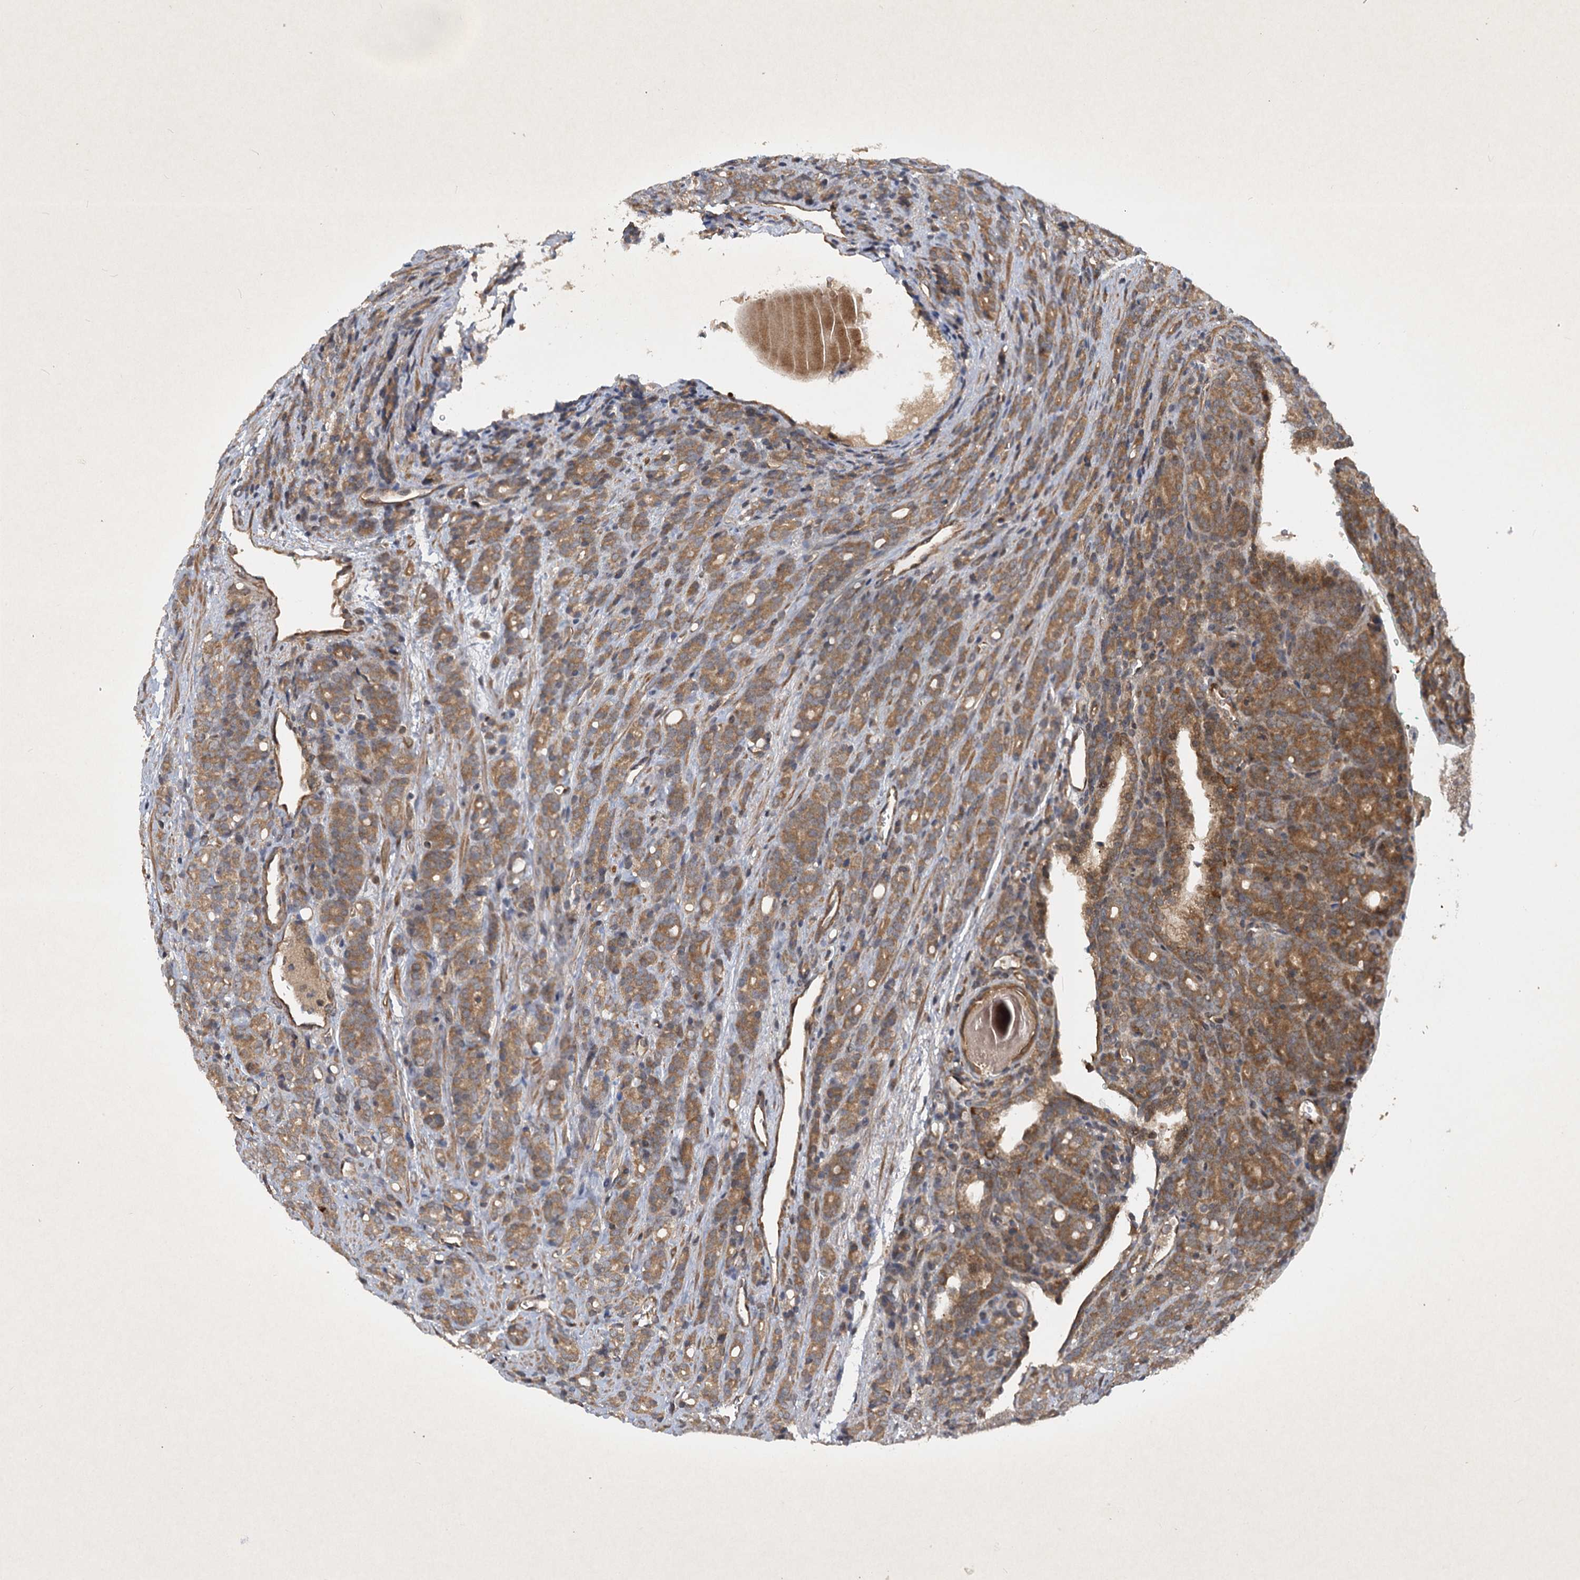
{"staining": {"intensity": "moderate", "quantity": ">75%", "location": "cytoplasmic/membranous"}, "tissue": "prostate cancer", "cell_type": "Tumor cells", "image_type": "cancer", "snomed": [{"axis": "morphology", "description": "Adenocarcinoma, High grade"}, {"axis": "topography", "description": "Prostate"}], "caption": "Human adenocarcinoma (high-grade) (prostate) stained for a protein (brown) reveals moderate cytoplasmic/membranous positive staining in approximately >75% of tumor cells.", "gene": "INSIG2", "patient": {"sex": "male", "age": 62}}